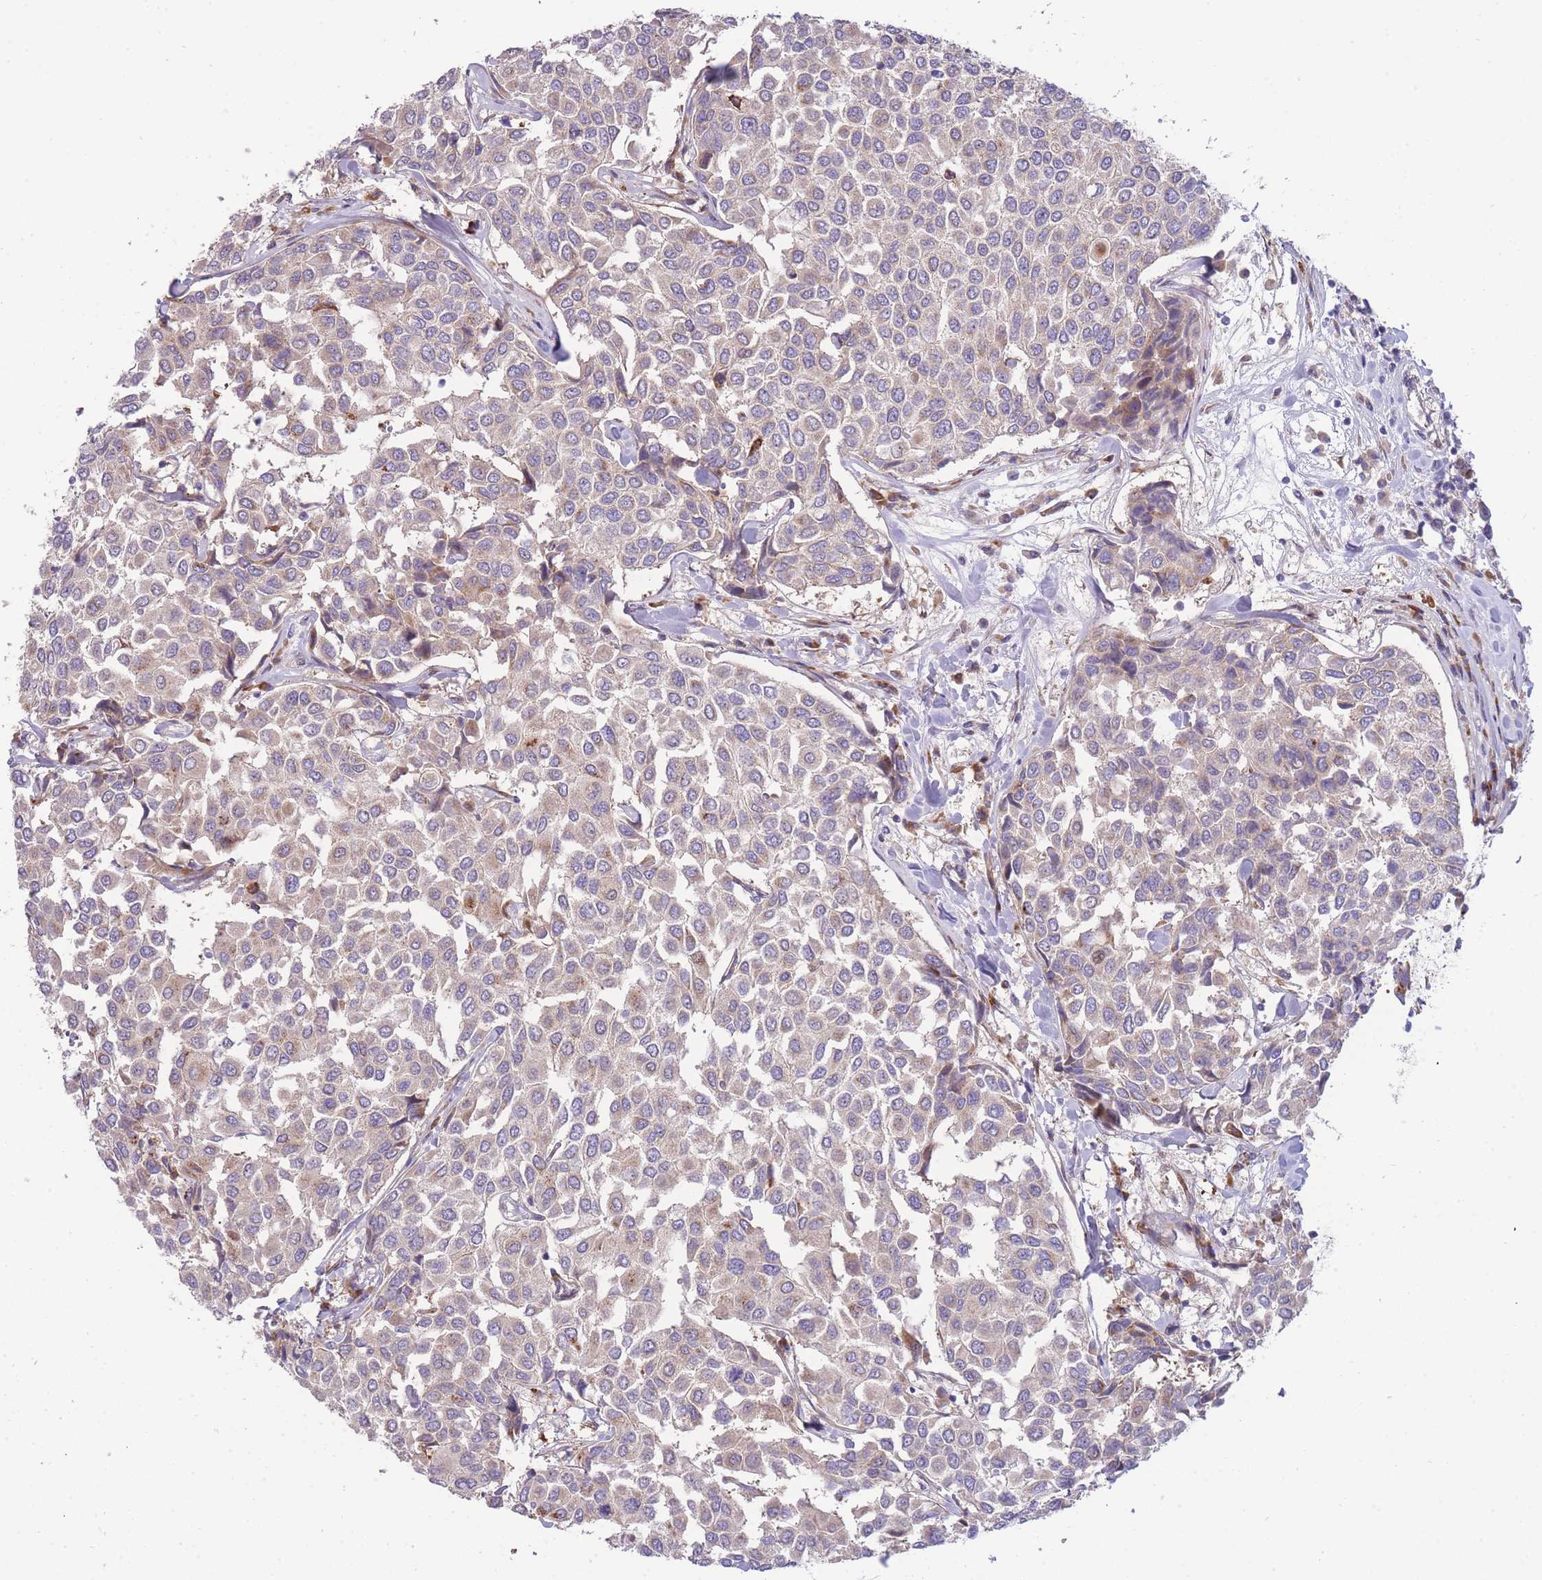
{"staining": {"intensity": "moderate", "quantity": "<25%", "location": "cytoplasmic/membranous"}, "tissue": "breast cancer", "cell_type": "Tumor cells", "image_type": "cancer", "snomed": [{"axis": "morphology", "description": "Duct carcinoma"}, {"axis": "topography", "description": "Breast"}], "caption": "Immunohistochemistry (IHC) staining of breast intraductal carcinoma, which reveals low levels of moderate cytoplasmic/membranous positivity in approximately <25% of tumor cells indicating moderate cytoplasmic/membranous protein positivity. The staining was performed using DAB (brown) for protein detection and nuclei were counterstained in hematoxylin (blue).", "gene": "ATP5MC2", "patient": {"sex": "female", "age": 55}}